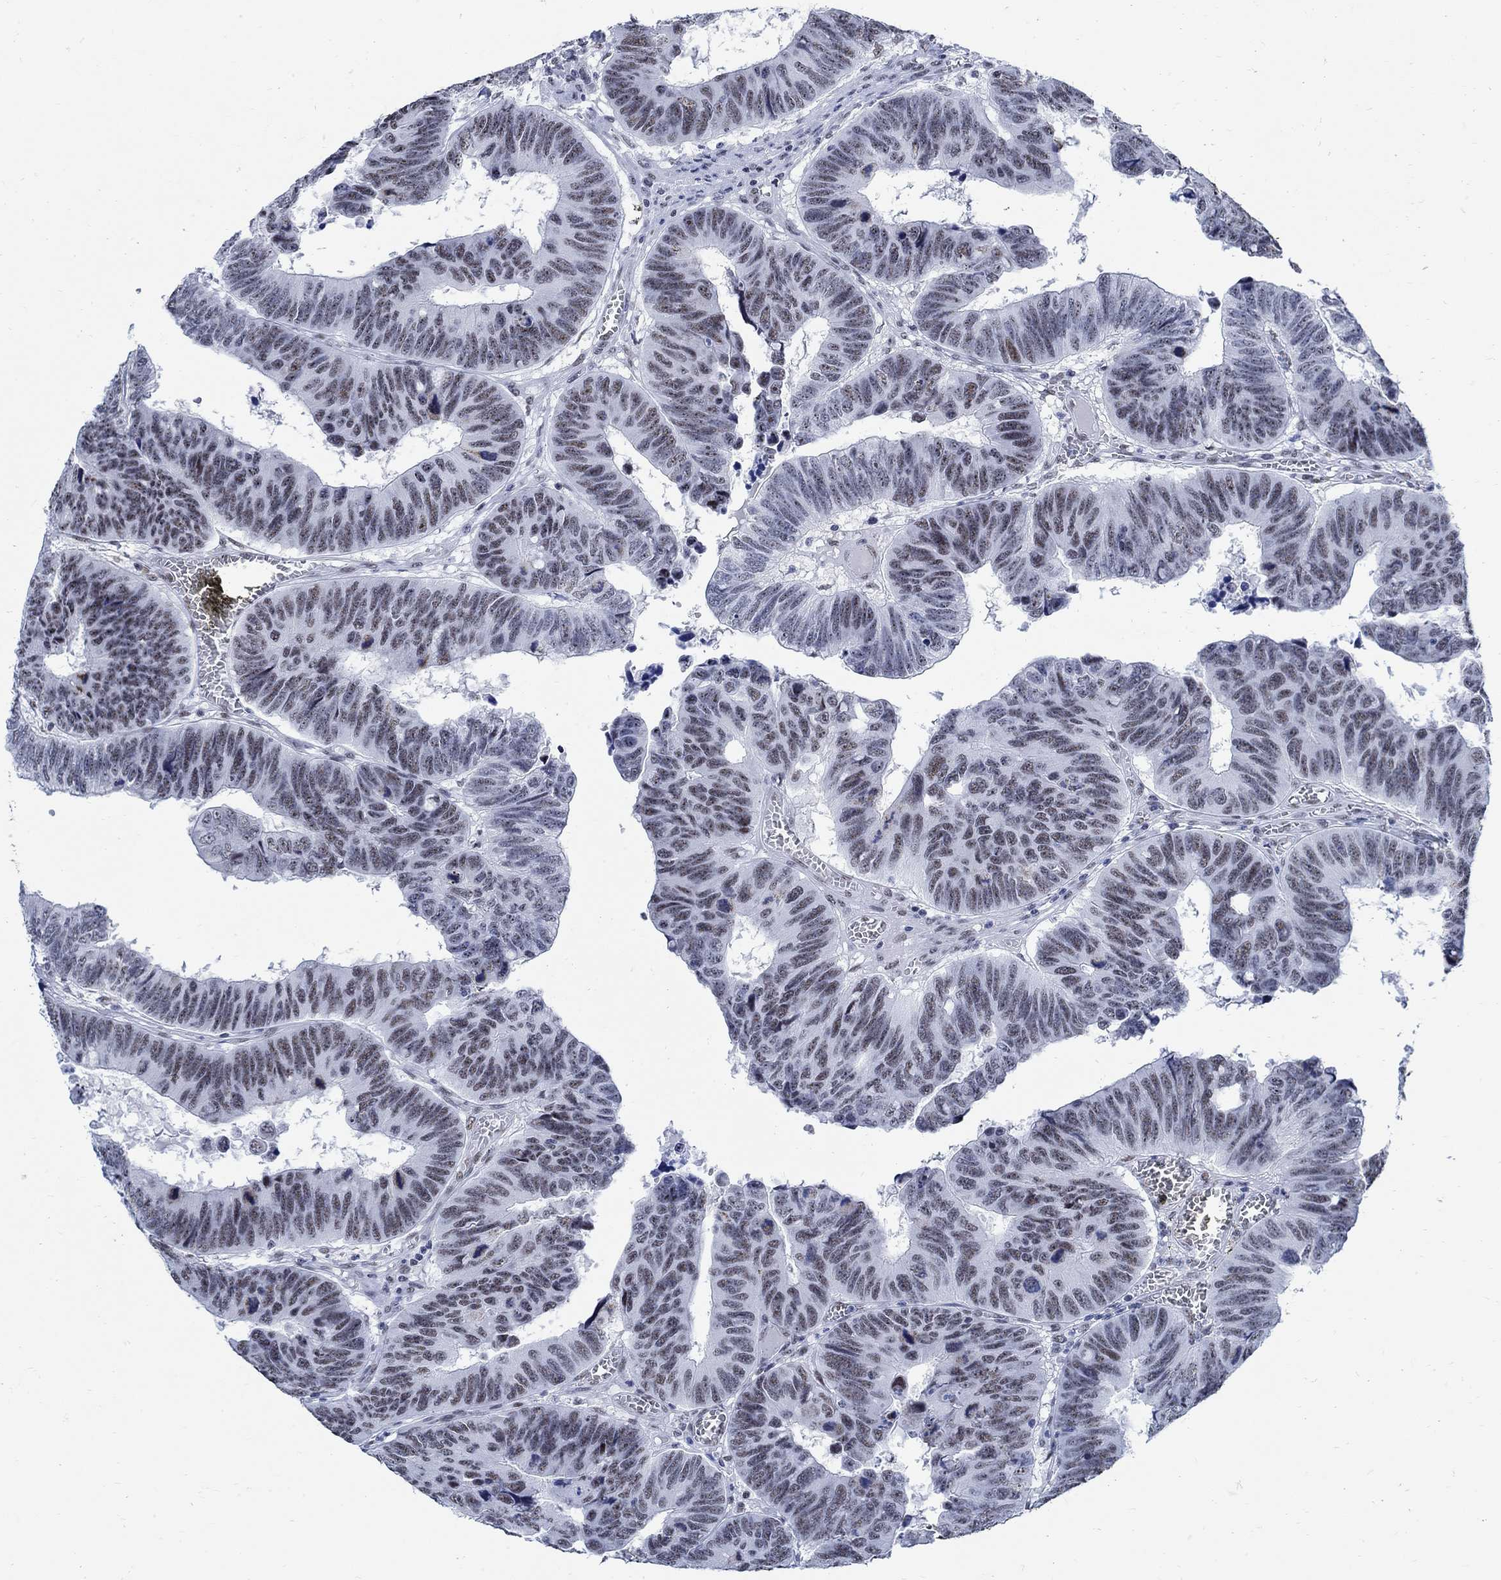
{"staining": {"intensity": "weak", "quantity": ">75%", "location": "nuclear"}, "tissue": "colorectal cancer", "cell_type": "Tumor cells", "image_type": "cancer", "snomed": [{"axis": "morphology", "description": "Adenocarcinoma, NOS"}, {"axis": "topography", "description": "Appendix"}, {"axis": "topography", "description": "Colon"}, {"axis": "topography", "description": "Cecum"}, {"axis": "topography", "description": "Colon asc"}], "caption": "Tumor cells reveal low levels of weak nuclear positivity in approximately >75% of cells in human adenocarcinoma (colorectal).", "gene": "DLK1", "patient": {"sex": "female", "age": 85}}